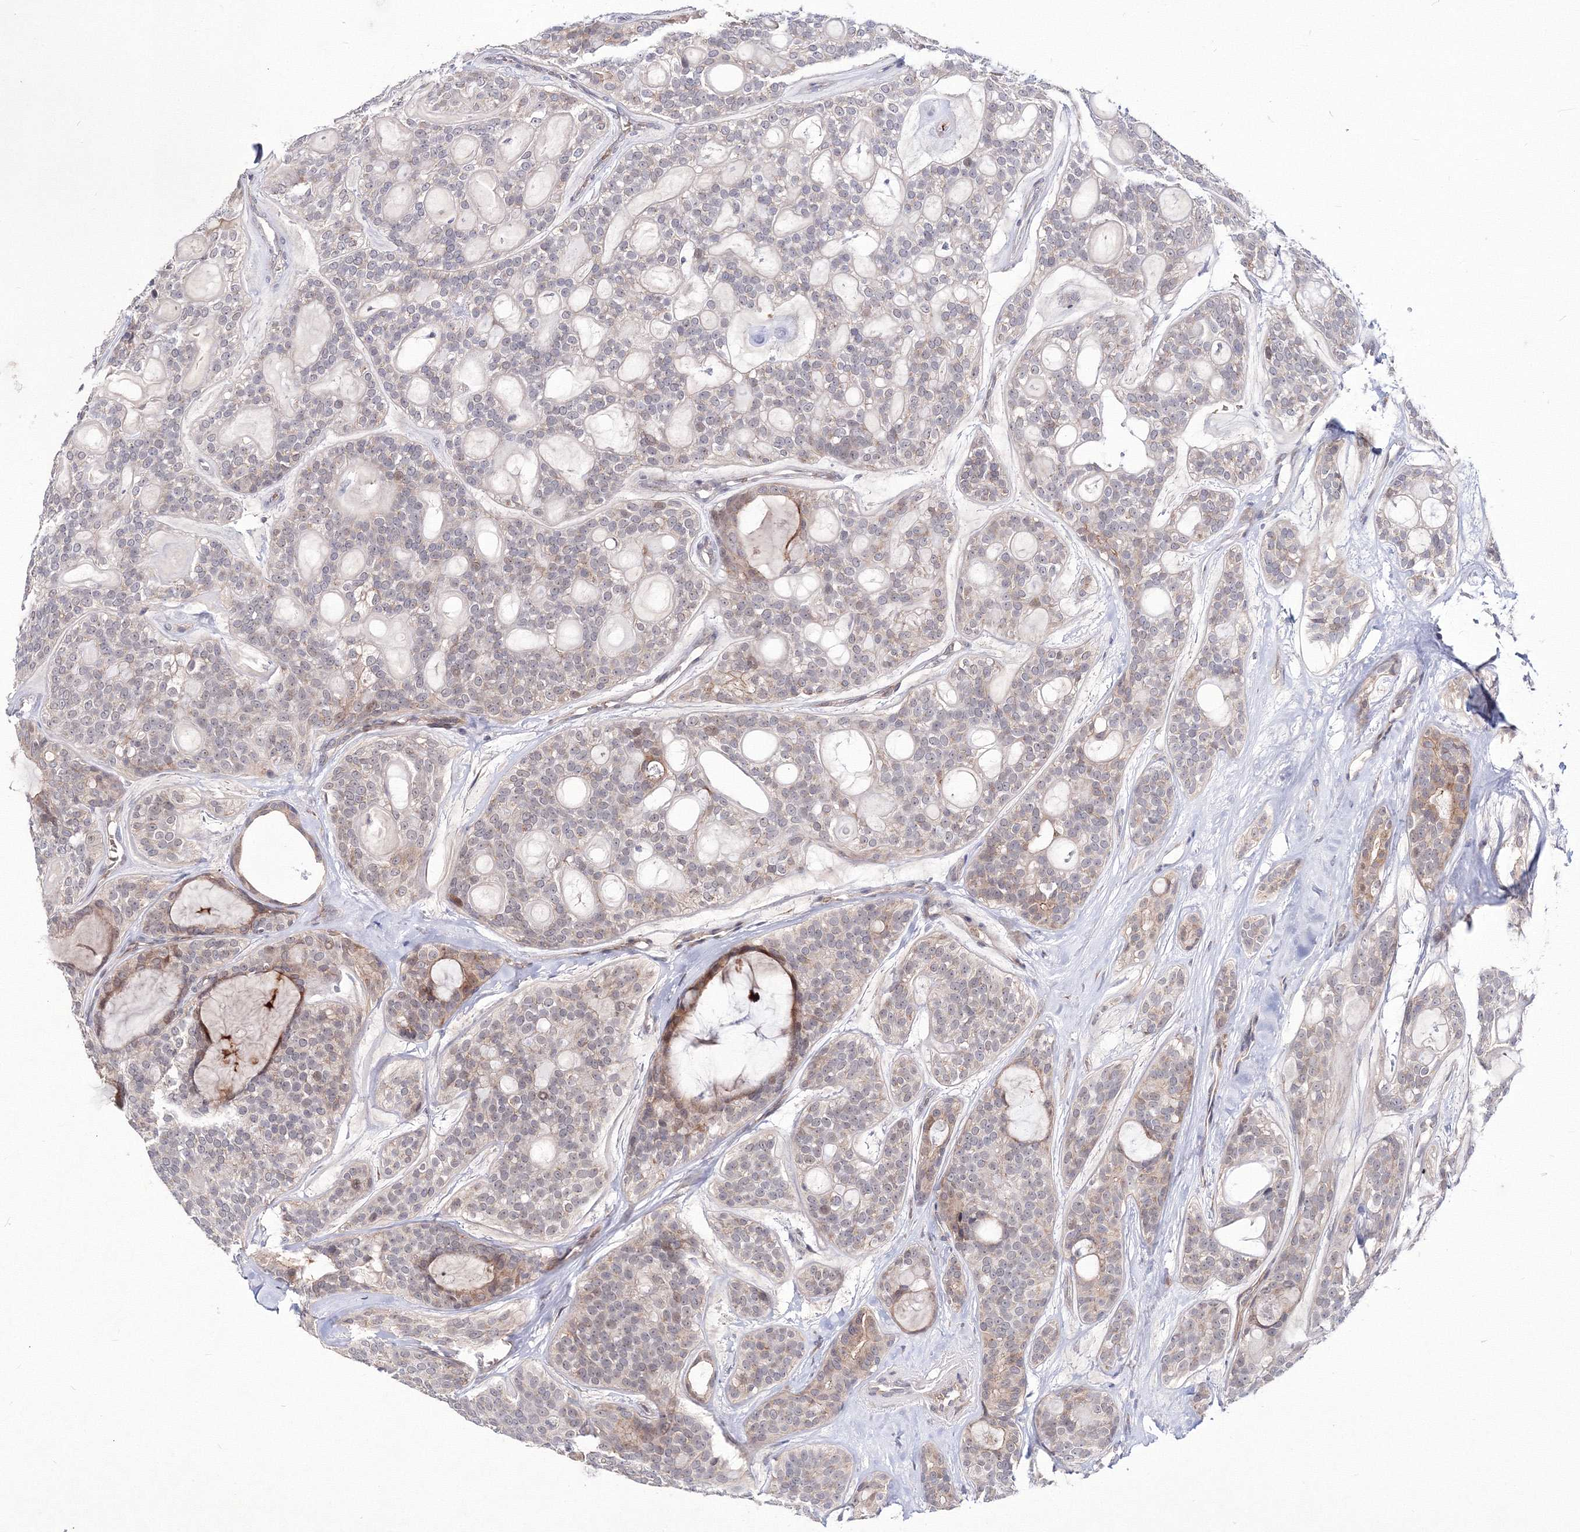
{"staining": {"intensity": "weak", "quantity": "25%-75%", "location": "cytoplasmic/membranous"}, "tissue": "head and neck cancer", "cell_type": "Tumor cells", "image_type": "cancer", "snomed": [{"axis": "morphology", "description": "Adenocarcinoma, NOS"}, {"axis": "topography", "description": "Head-Neck"}], "caption": "Protein staining by immunohistochemistry displays weak cytoplasmic/membranous expression in about 25%-75% of tumor cells in head and neck cancer (adenocarcinoma). (DAB IHC, brown staining for protein, blue staining for nuclei).", "gene": "C11orf52", "patient": {"sex": "male", "age": 66}}